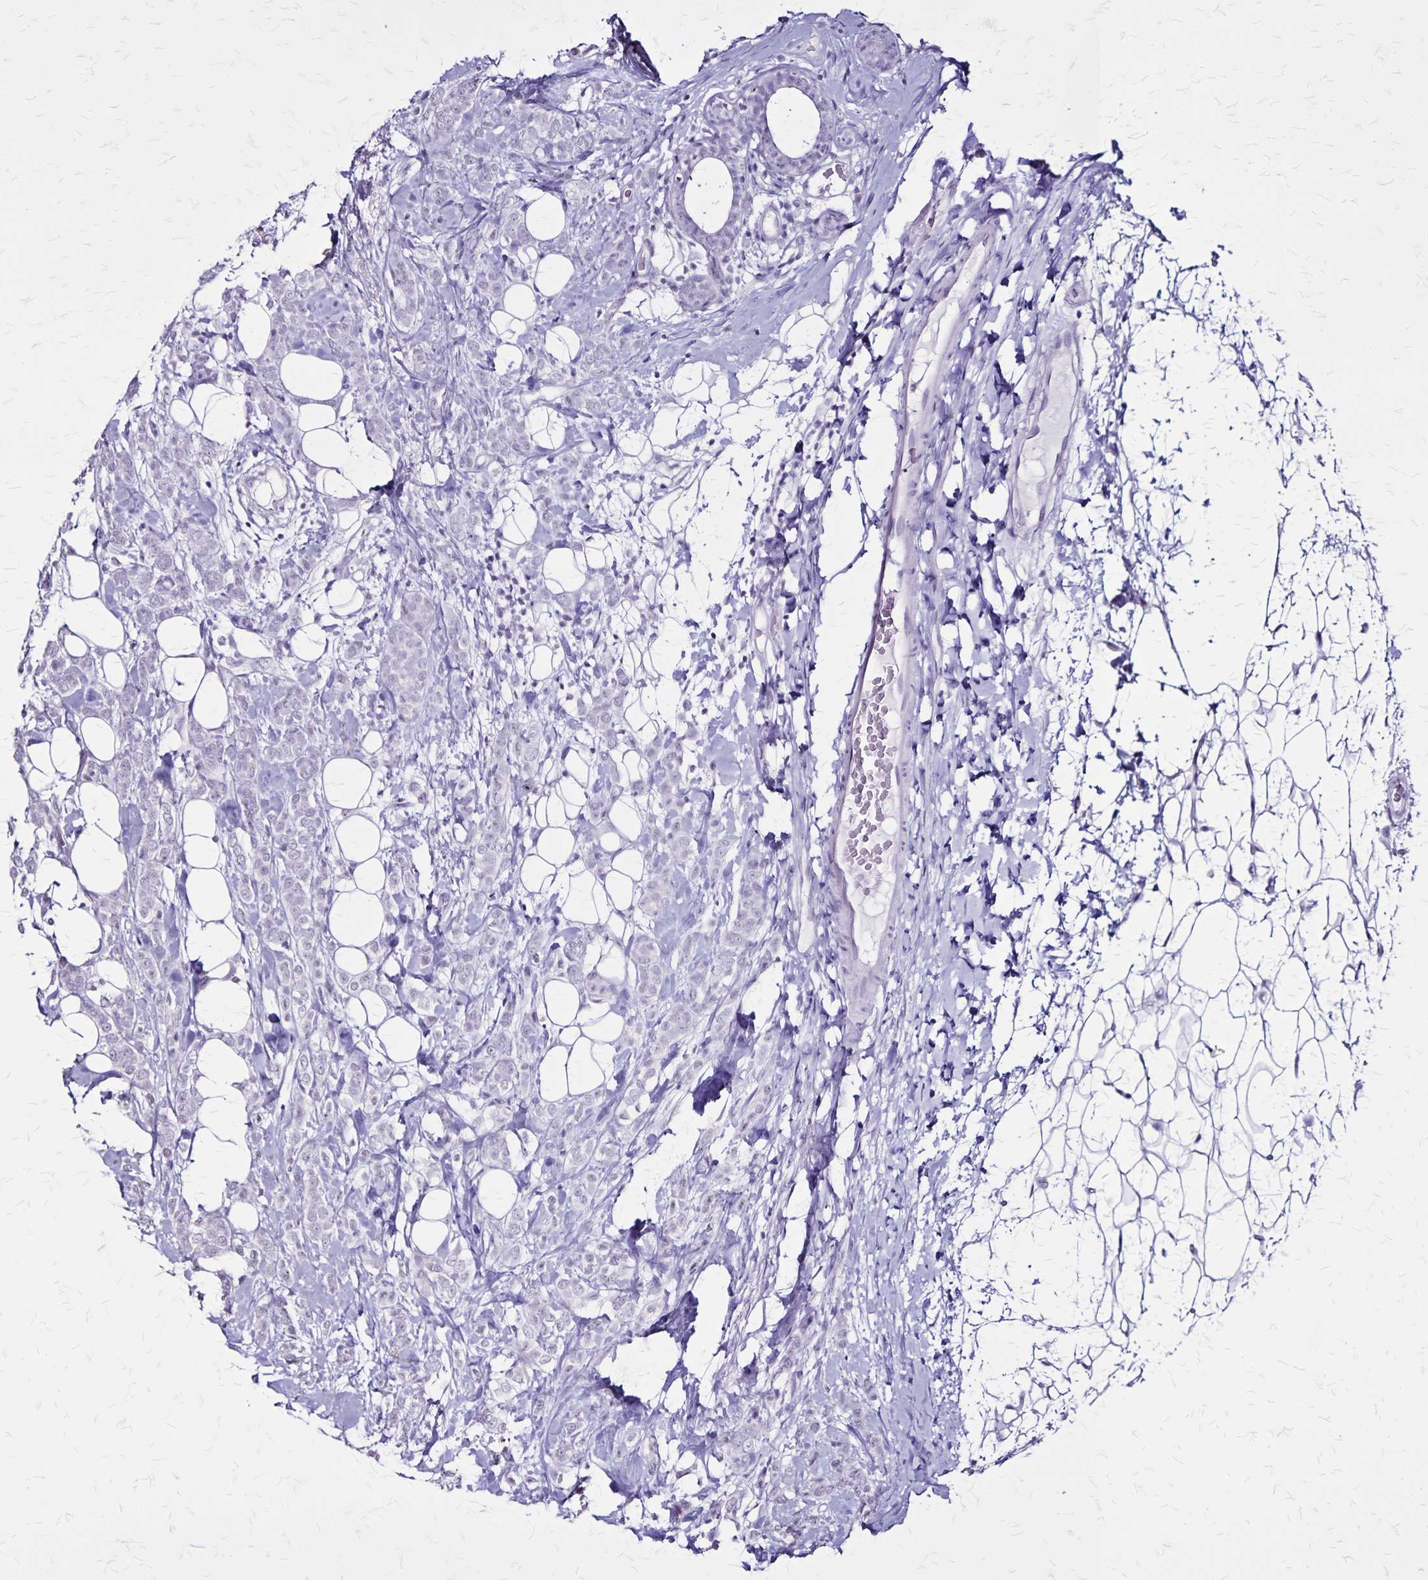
{"staining": {"intensity": "negative", "quantity": "none", "location": "none"}, "tissue": "breast cancer", "cell_type": "Tumor cells", "image_type": "cancer", "snomed": [{"axis": "morphology", "description": "Lobular carcinoma"}, {"axis": "topography", "description": "Breast"}], "caption": "High power microscopy photomicrograph of an IHC histopathology image of breast lobular carcinoma, revealing no significant expression in tumor cells.", "gene": "KRT2", "patient": {"sex": "female", "age": 49}}